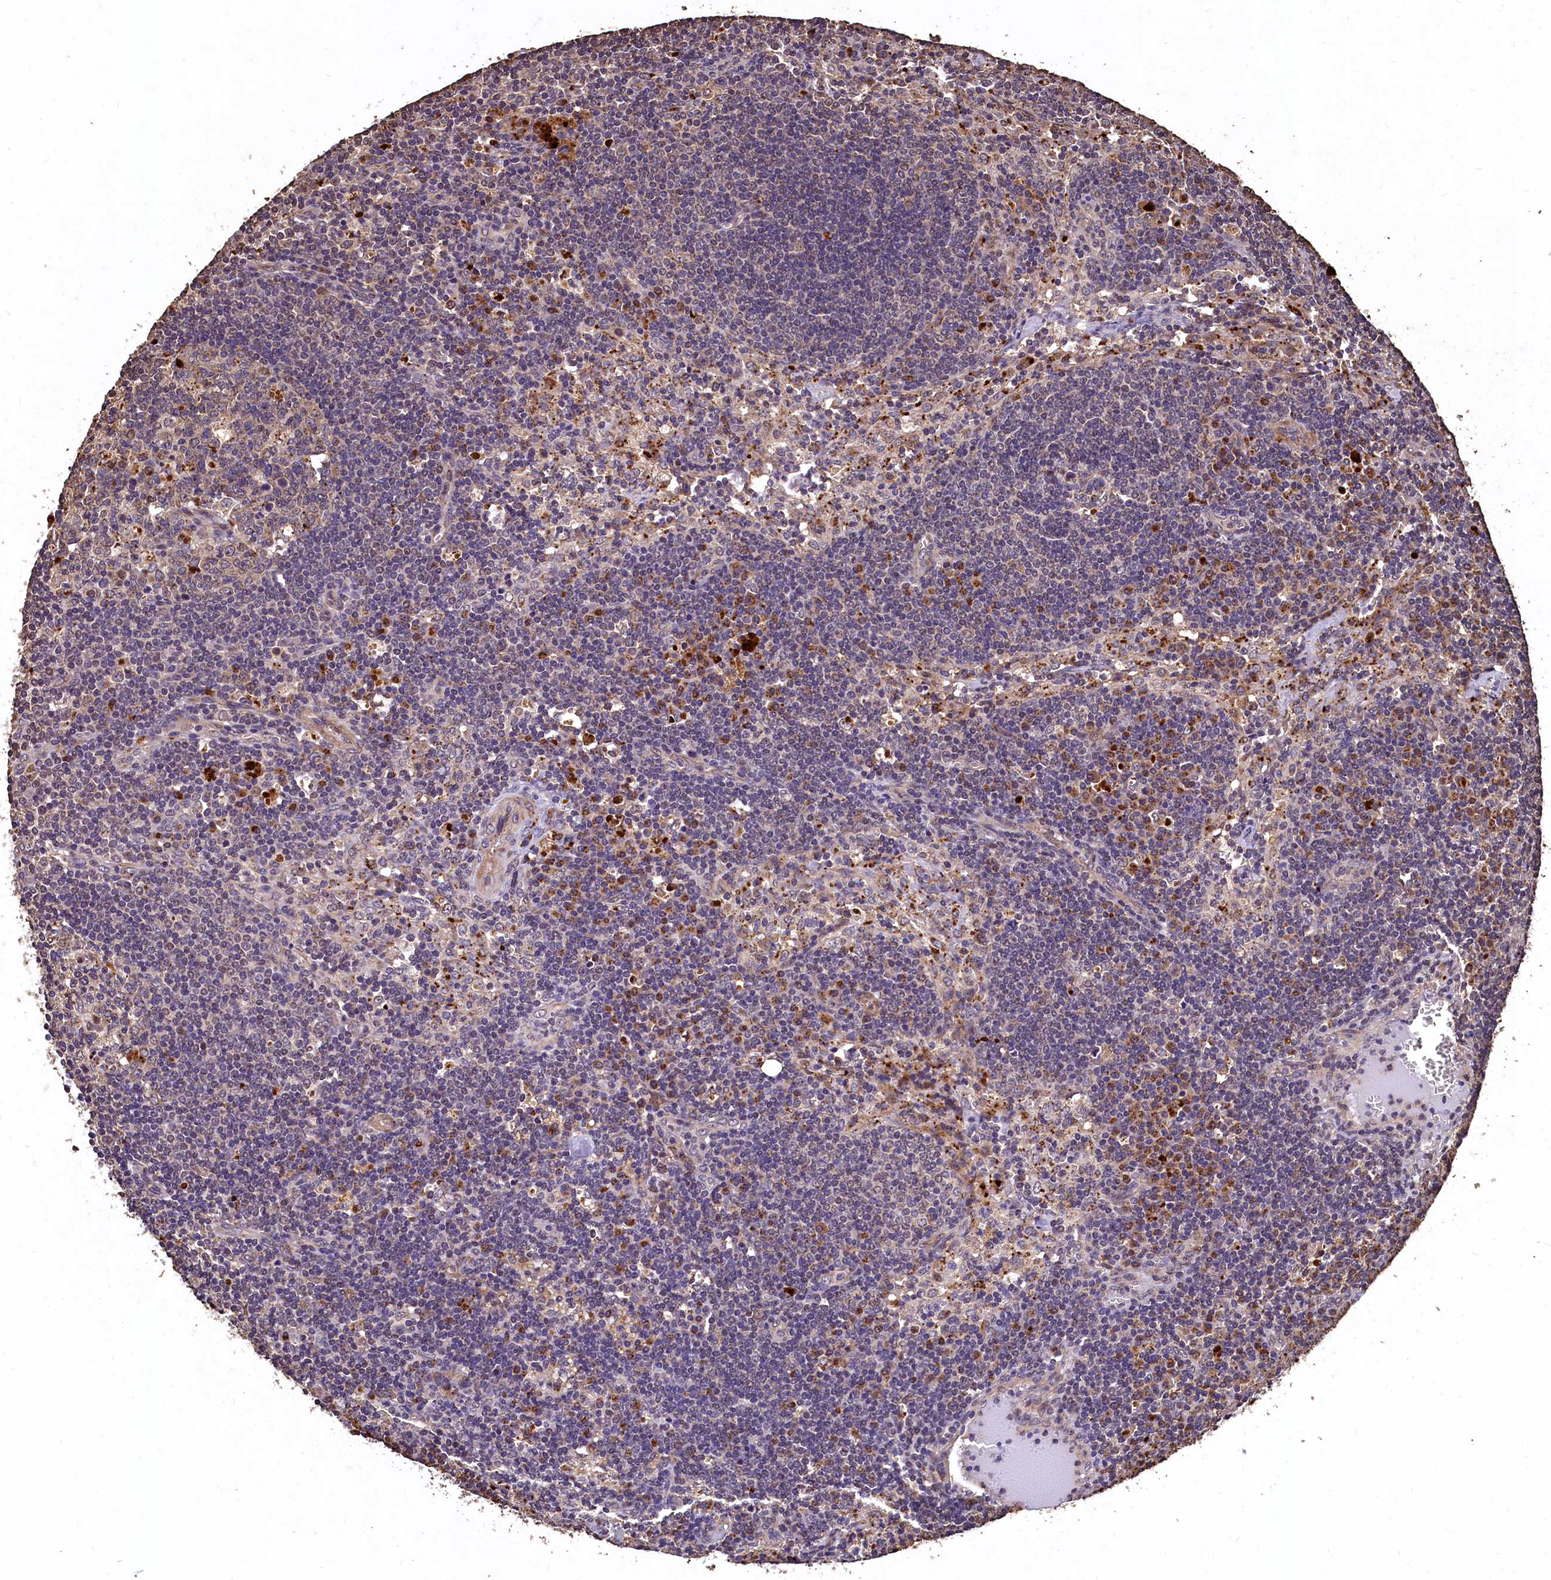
{"staining": {"intensity": "moderate", "quantity": "<25%", "location": "cytoplasmic/membranous"}, "tissue": "lymph node", "cell_type": "Germinal center cells", "image_type": "normal", "snomed": [{"axis": "morphology", "description": "Normal tissue, NOS"}, {"axis": "topography", "description": "Lymph node"}], "caption": "This image displays IHC staining of unremarkable human lymph node, with low moderate cytoplasmic/membranous staining in approximately <25% of germinal center cells.", "gene": "LSM4", "patient": {"sex": "male", "age": 58}}